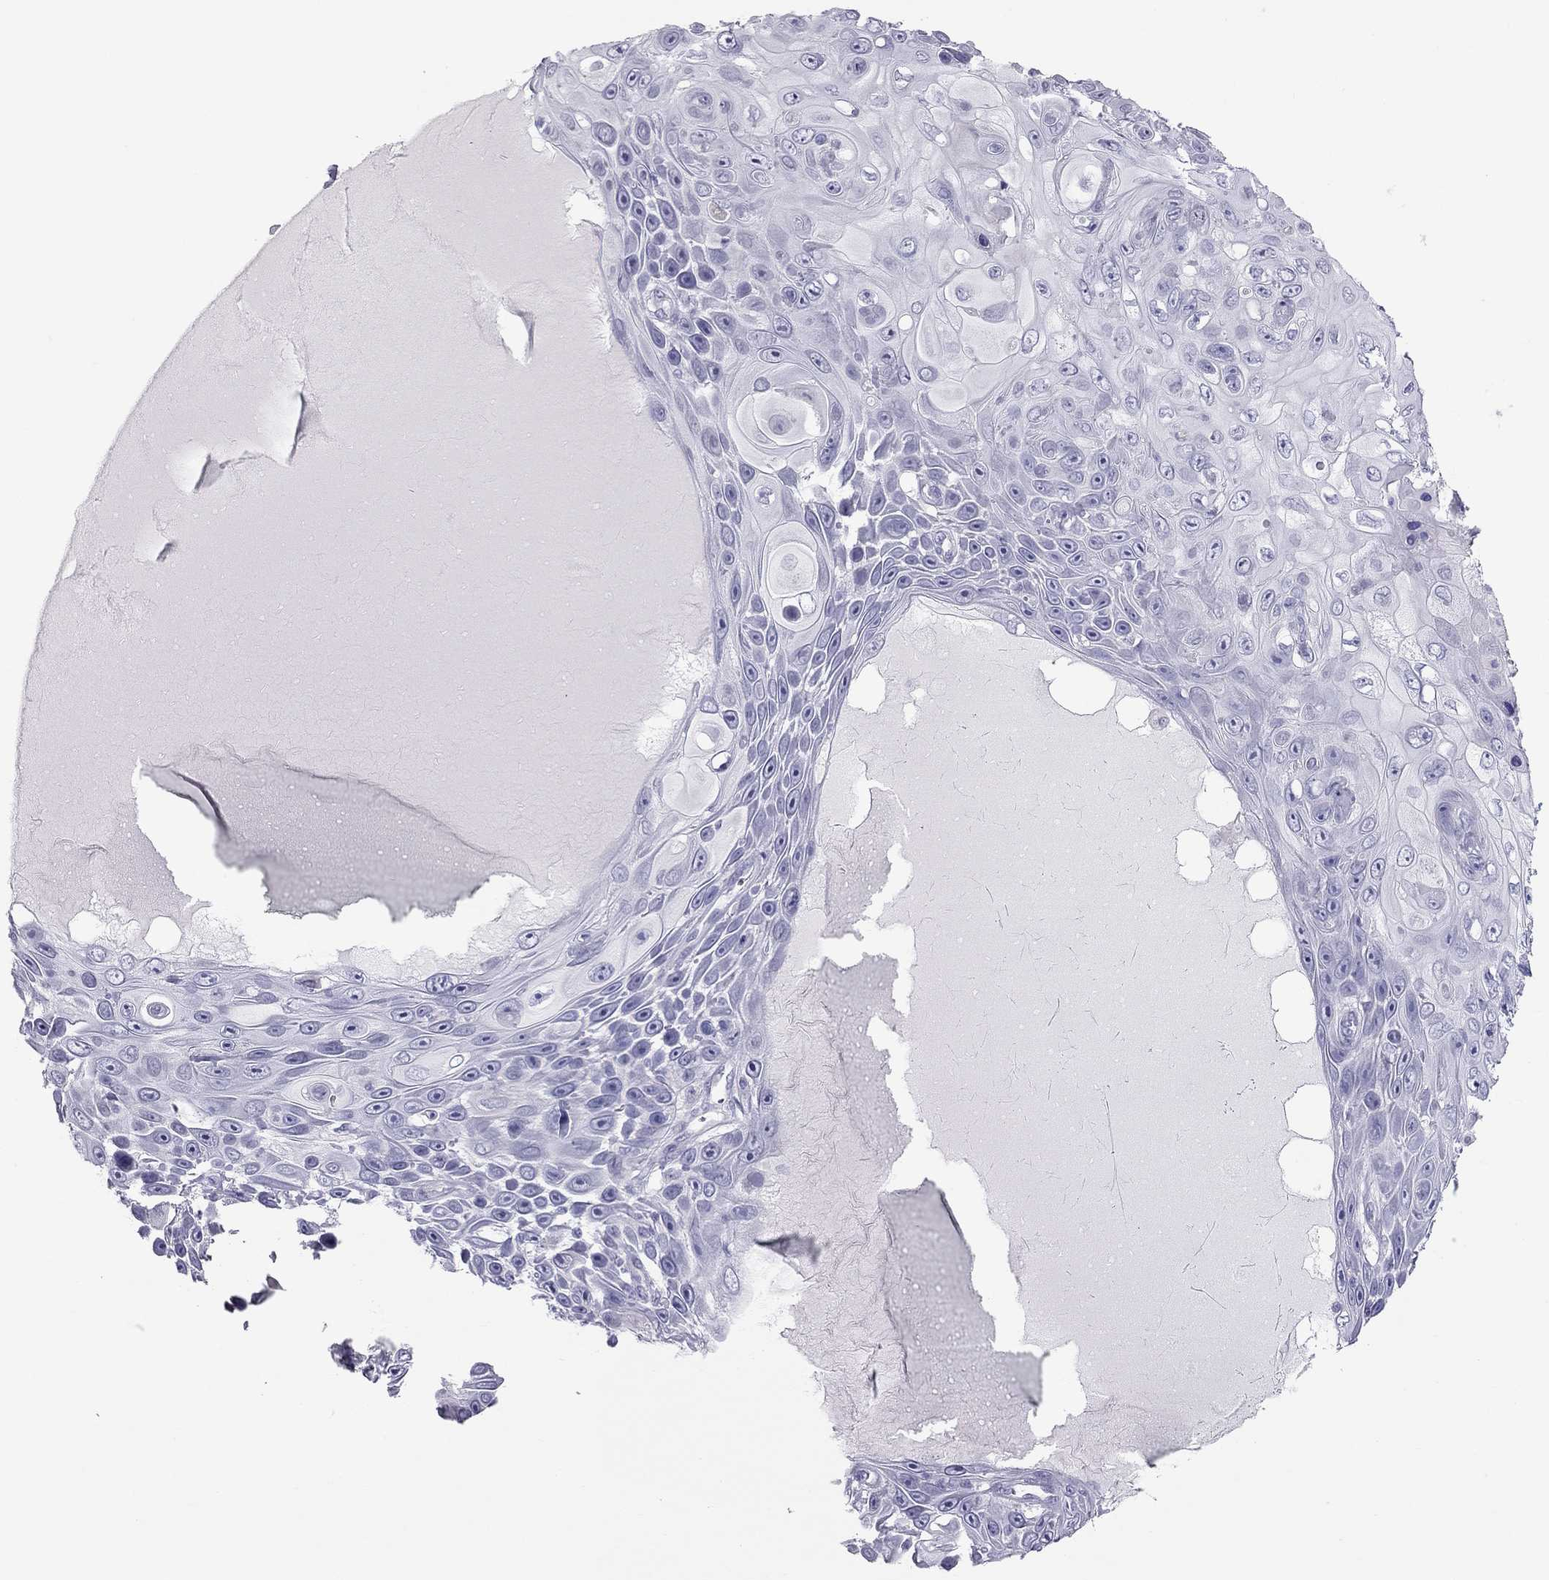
{"staining": {"intensity": "negative", "quantity": "none", "location": "none"}, "tissue": "skin cancer", "cell_type": "Tumor cells", "image_type": "cancer", "snomed": [{"axis": "morphology", "description": "Squamous cell carcinoma, NOS"}, {"axis": "topography", "description": "Skin"}], "caption": "A histopathology image of human skin cancer is negative for staining in tumor cells. (DAB (3,3'-diaminobenzidine) IHC visualized using brightfield microscopy, high magnification).", "gene": "TEX14", "patient": {"sex": "male", "age": 82}}